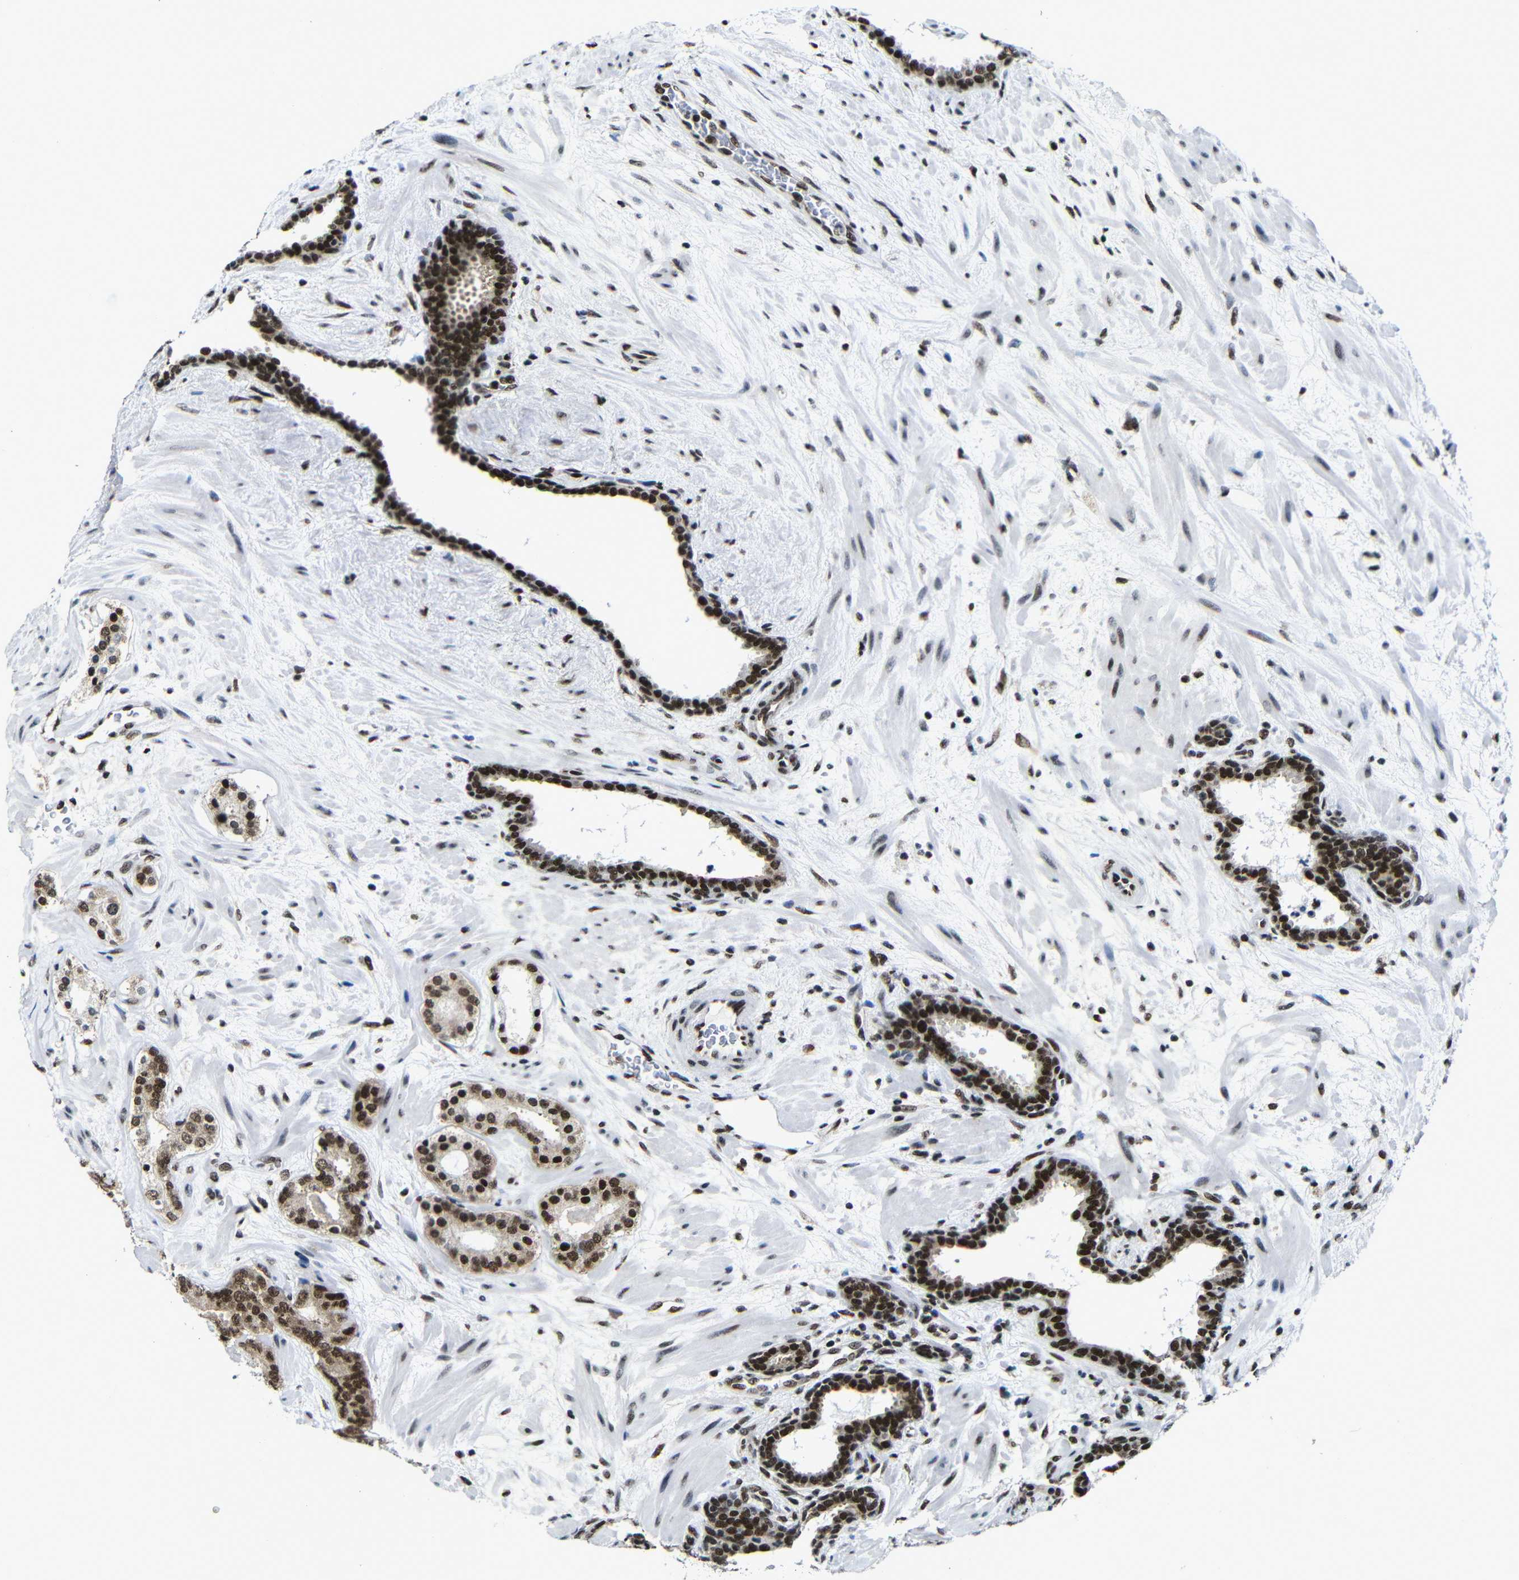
{"staining": {"intensity": "strong", "quantity": ">75%", "location": "nuclear"}, "tissue": "prostate cancer", "cell_type": "Tumor cells", "image_type": "cancer", "snomed": [{"axis": "morphology", "description": "Adenocarcinoma, Low grade"}, {"axis": "topography", "description": "Prostate"}], "caption": "Protein expression analysis of human prostate low-grade adenocarcinoma reveals strong nuclear positivity in approximately >75% of tumor cells.", "gene": "PTBP1", "patient": {"sex": "male", "age": 63}}